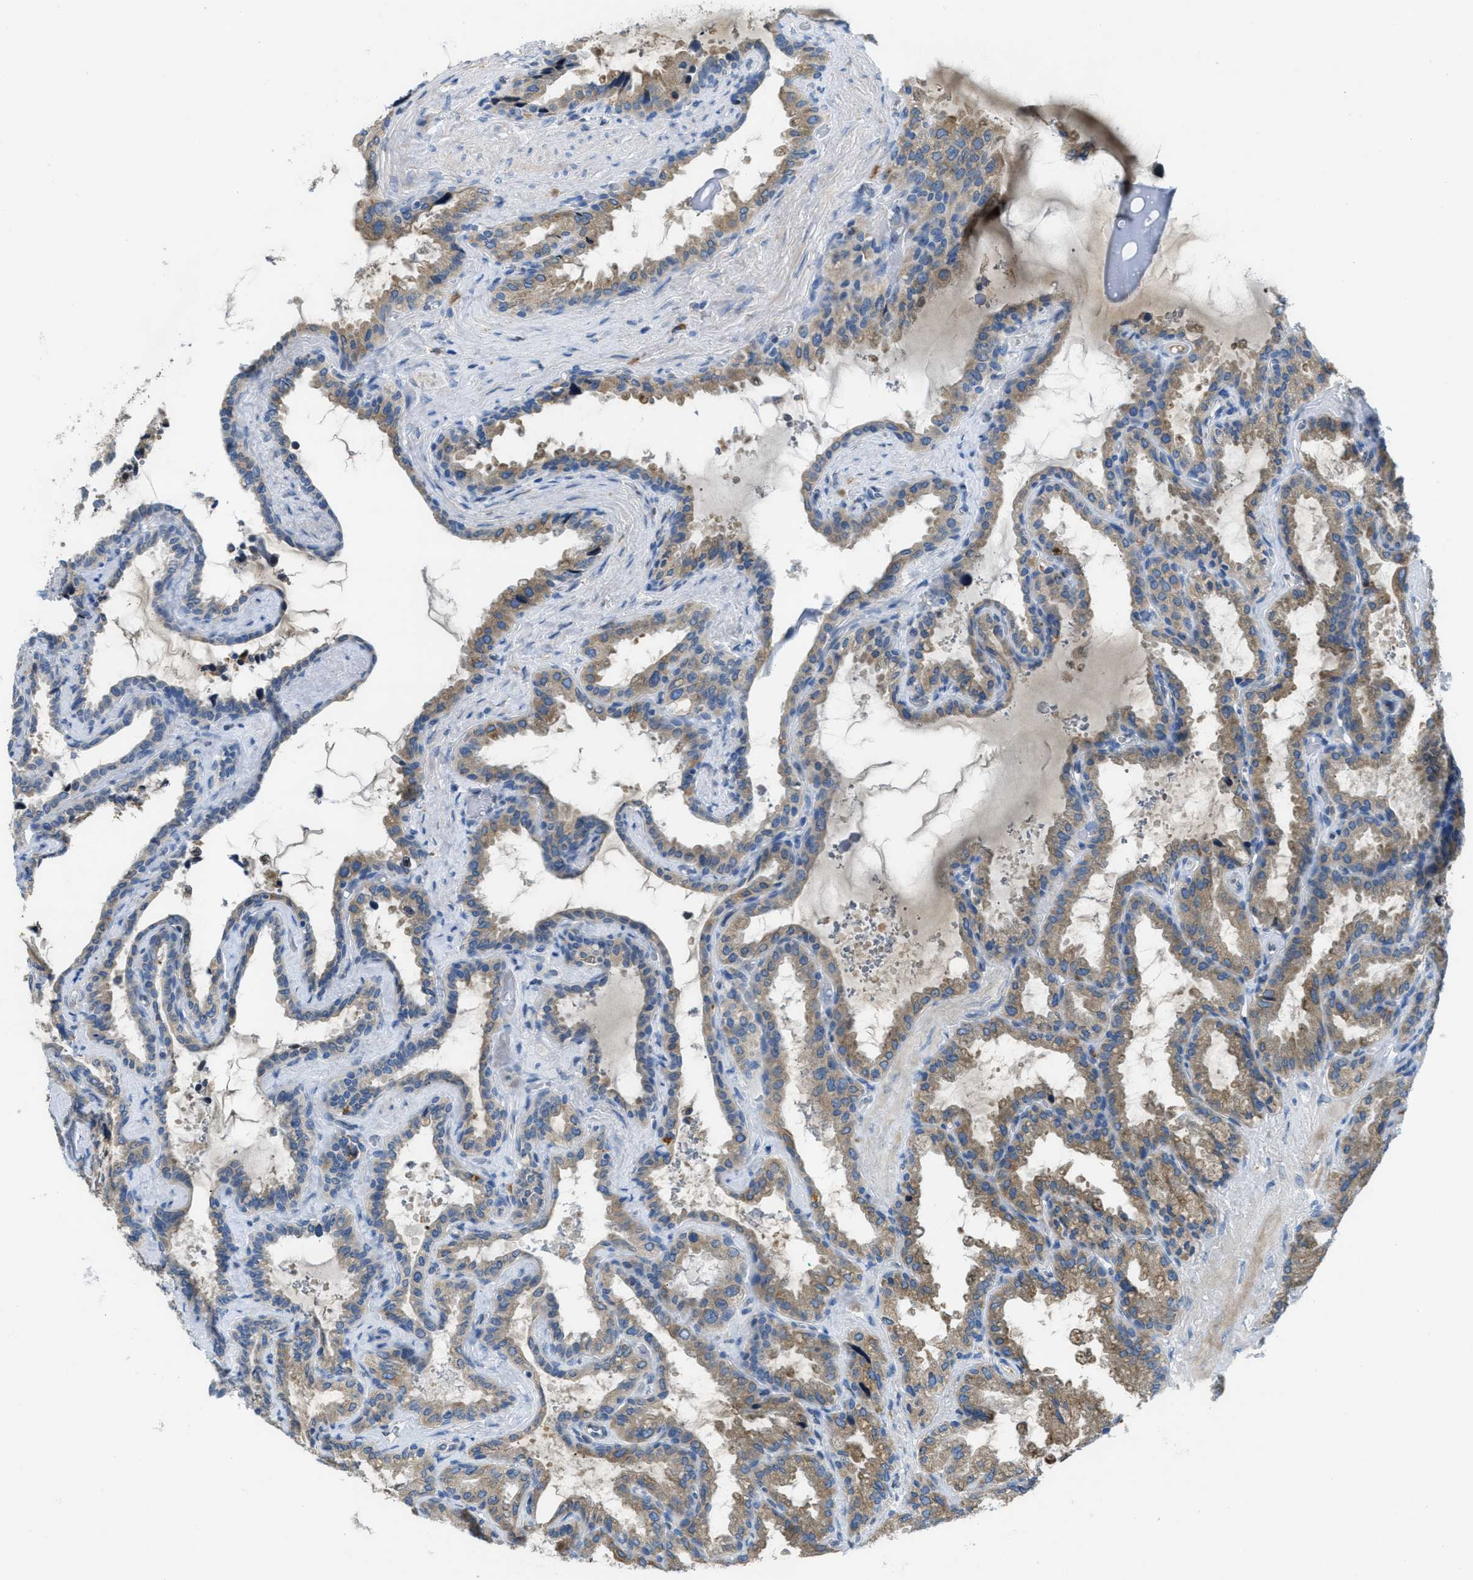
{"staining": {"intensity": "moderate", "quantity": "25%-75%", "location": "cytoplasmic/membranous"}, "tissue": "seminal vesicle", "cell_type": "Glandular cells", "image_type": "normal", "snomed": [{"axis": "morphology", "description": "Normal tissue, NOS"}, {"axis": "topography", "description": "Seminal veicle"}], "caption": "Approximately 25%-75% of glandular cells in normal seminal vesicle reveal moderate cytoplasmic/membranous protein positivity as visualized by brown immunohistochemical staining.", "gene": "MPDU1", "patient": {"sex": "male", "age": 46}}